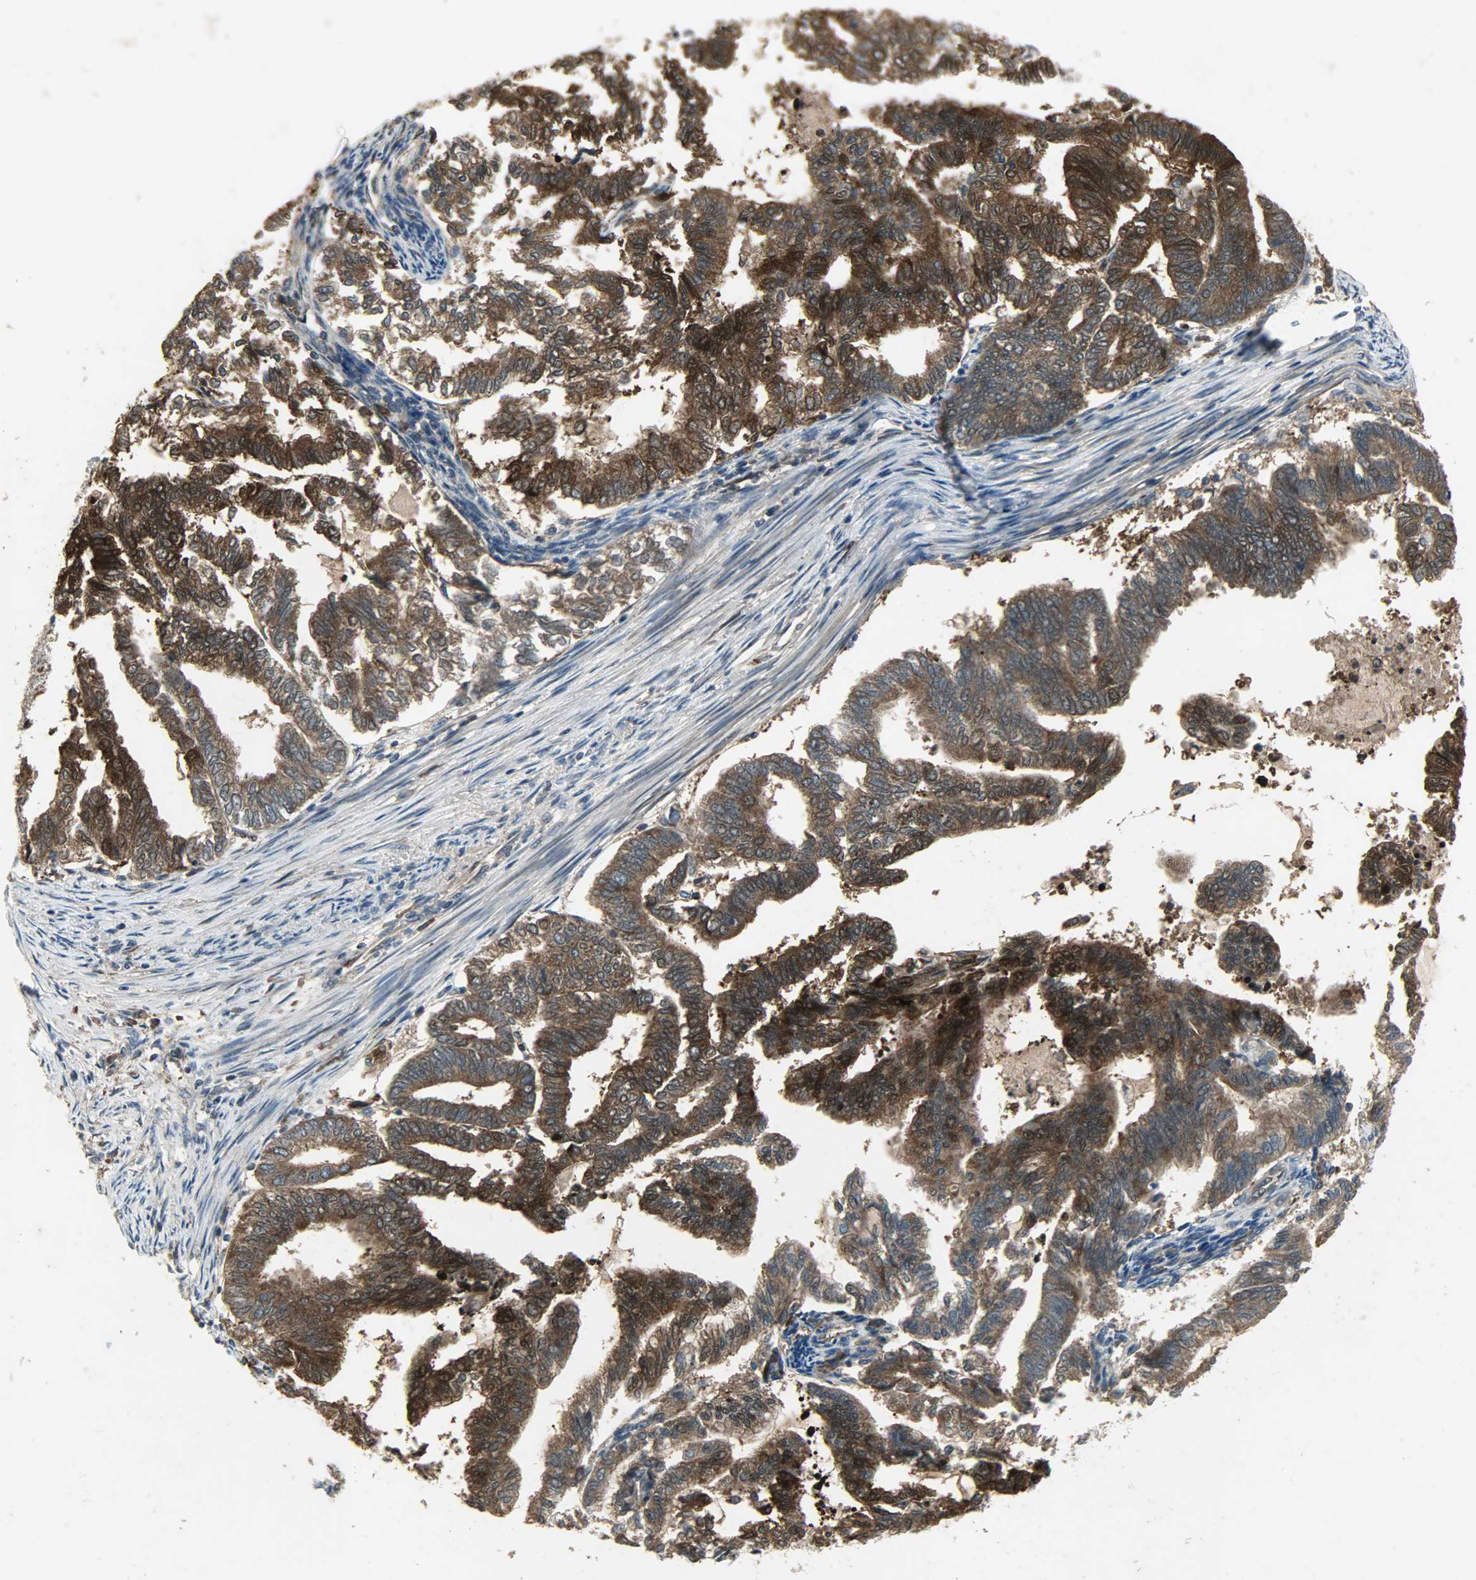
{"staining": {"intensity": "strong", "quantity": ">75%", "location": "cytoplasmic/membranous"}, "tissue": "endometrial cancer", "cell_type": "Tumor cells", "image_type": "cancer", "snomed": [{"axis": "morphology", "description": "Adenocarcinoma, NOS"}, {"axis": "topography", "description": "Endometrium"}], "caption": "An image showing strong cytoplasmic/membranous positivity in approximately >75% of tumor cells in adenocarcinoma (endometrial), as visualized by brown immunohistochemical staining.", "gene": "AMT", "patient": {"sex": "female", "age": 79}}